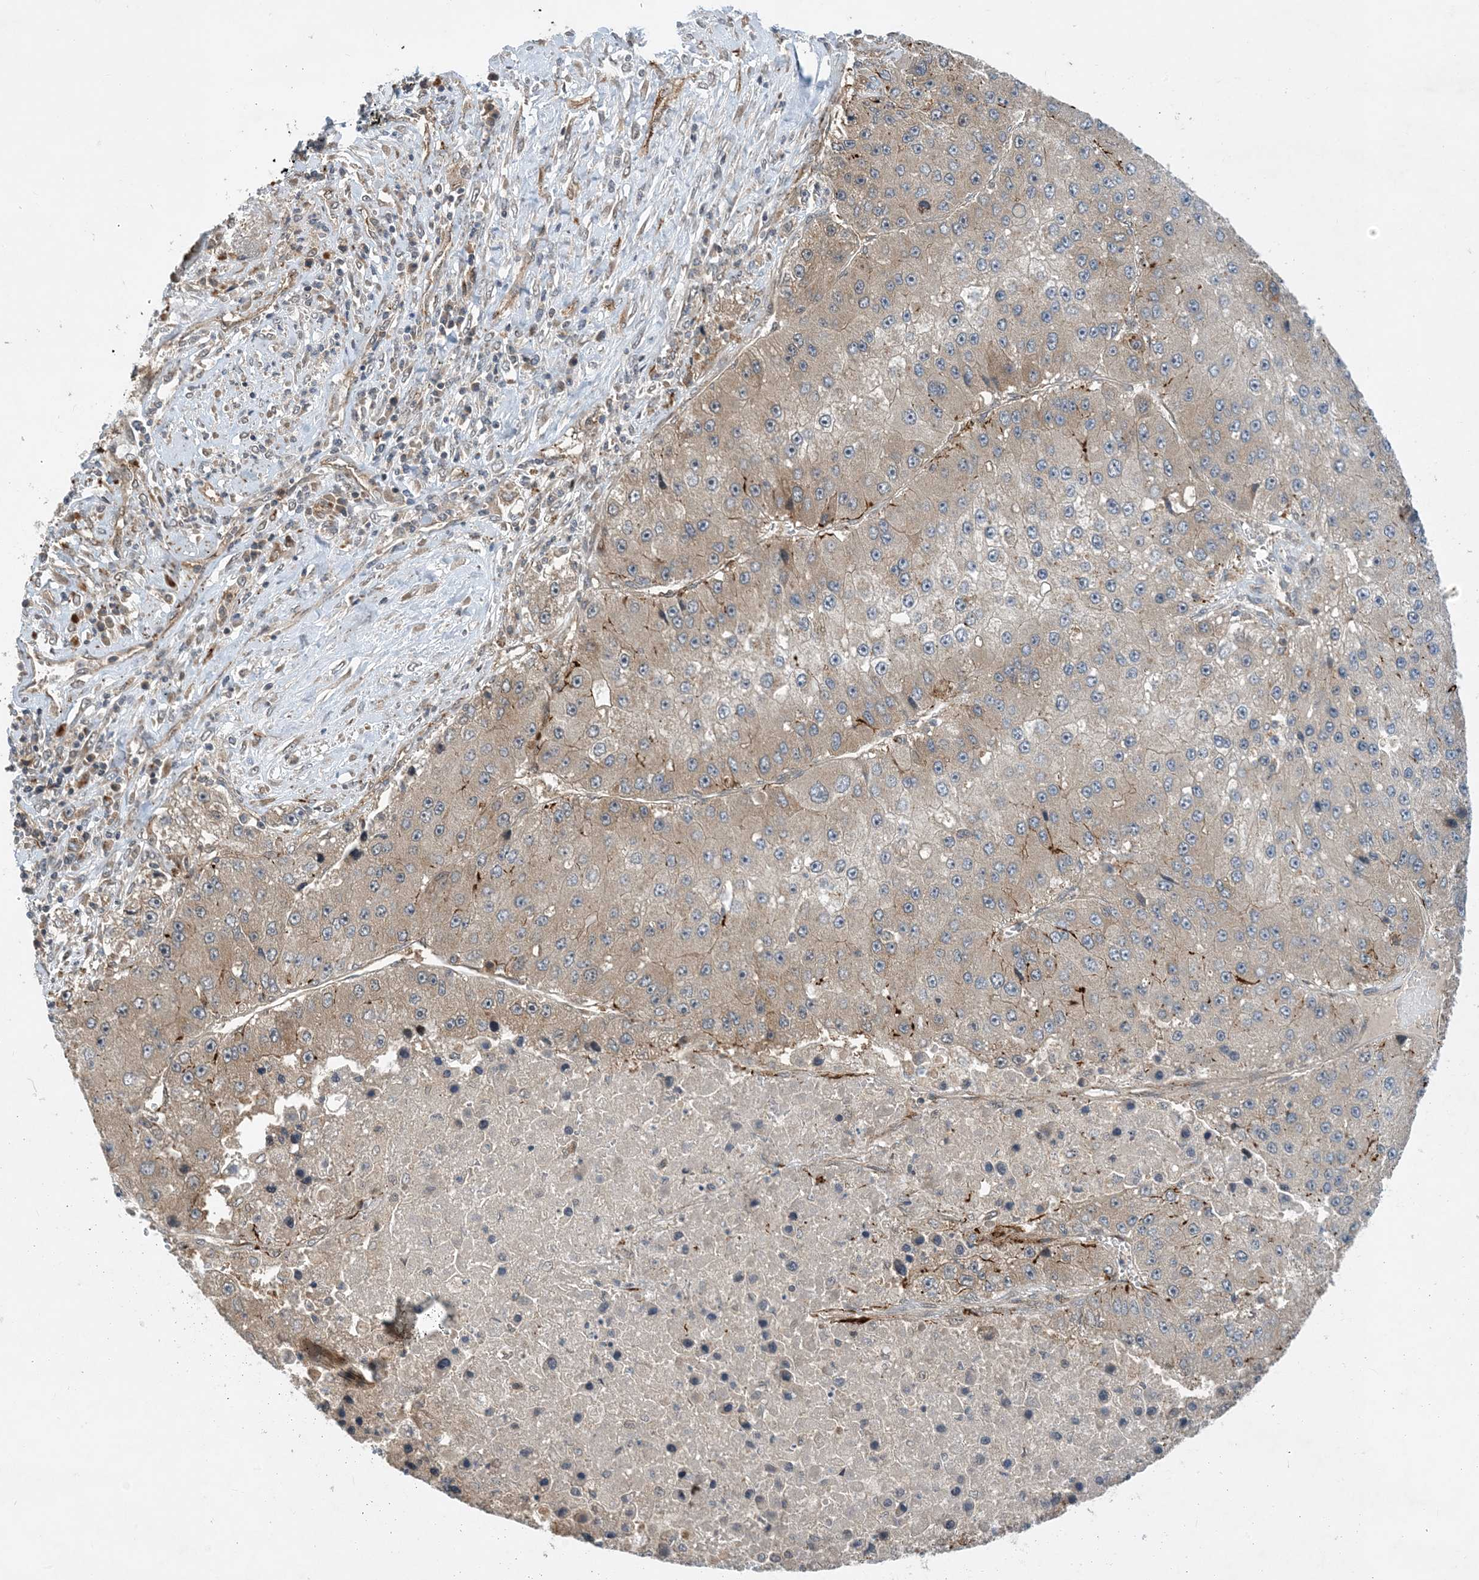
{"staining": {"intensity": "weak", "quantity": "<25%", "location": "cytoplasmic/membranous"}, "tissue": "liver cancer", "cell_type": "Tumor cells", "image_type": "cancer", "snomed": [{"axis": "morphology", "description": "Carcinoma, Hepatocellular, NOS"}, {"axis": "topography", "description": "Liver"}], "caption": "The image exhibits no significant staining in tumor cells of liver cancer (hepatocellular carcinoma).", "gene": "TINAG", "patient": {"sex": "female", "age": 73}}